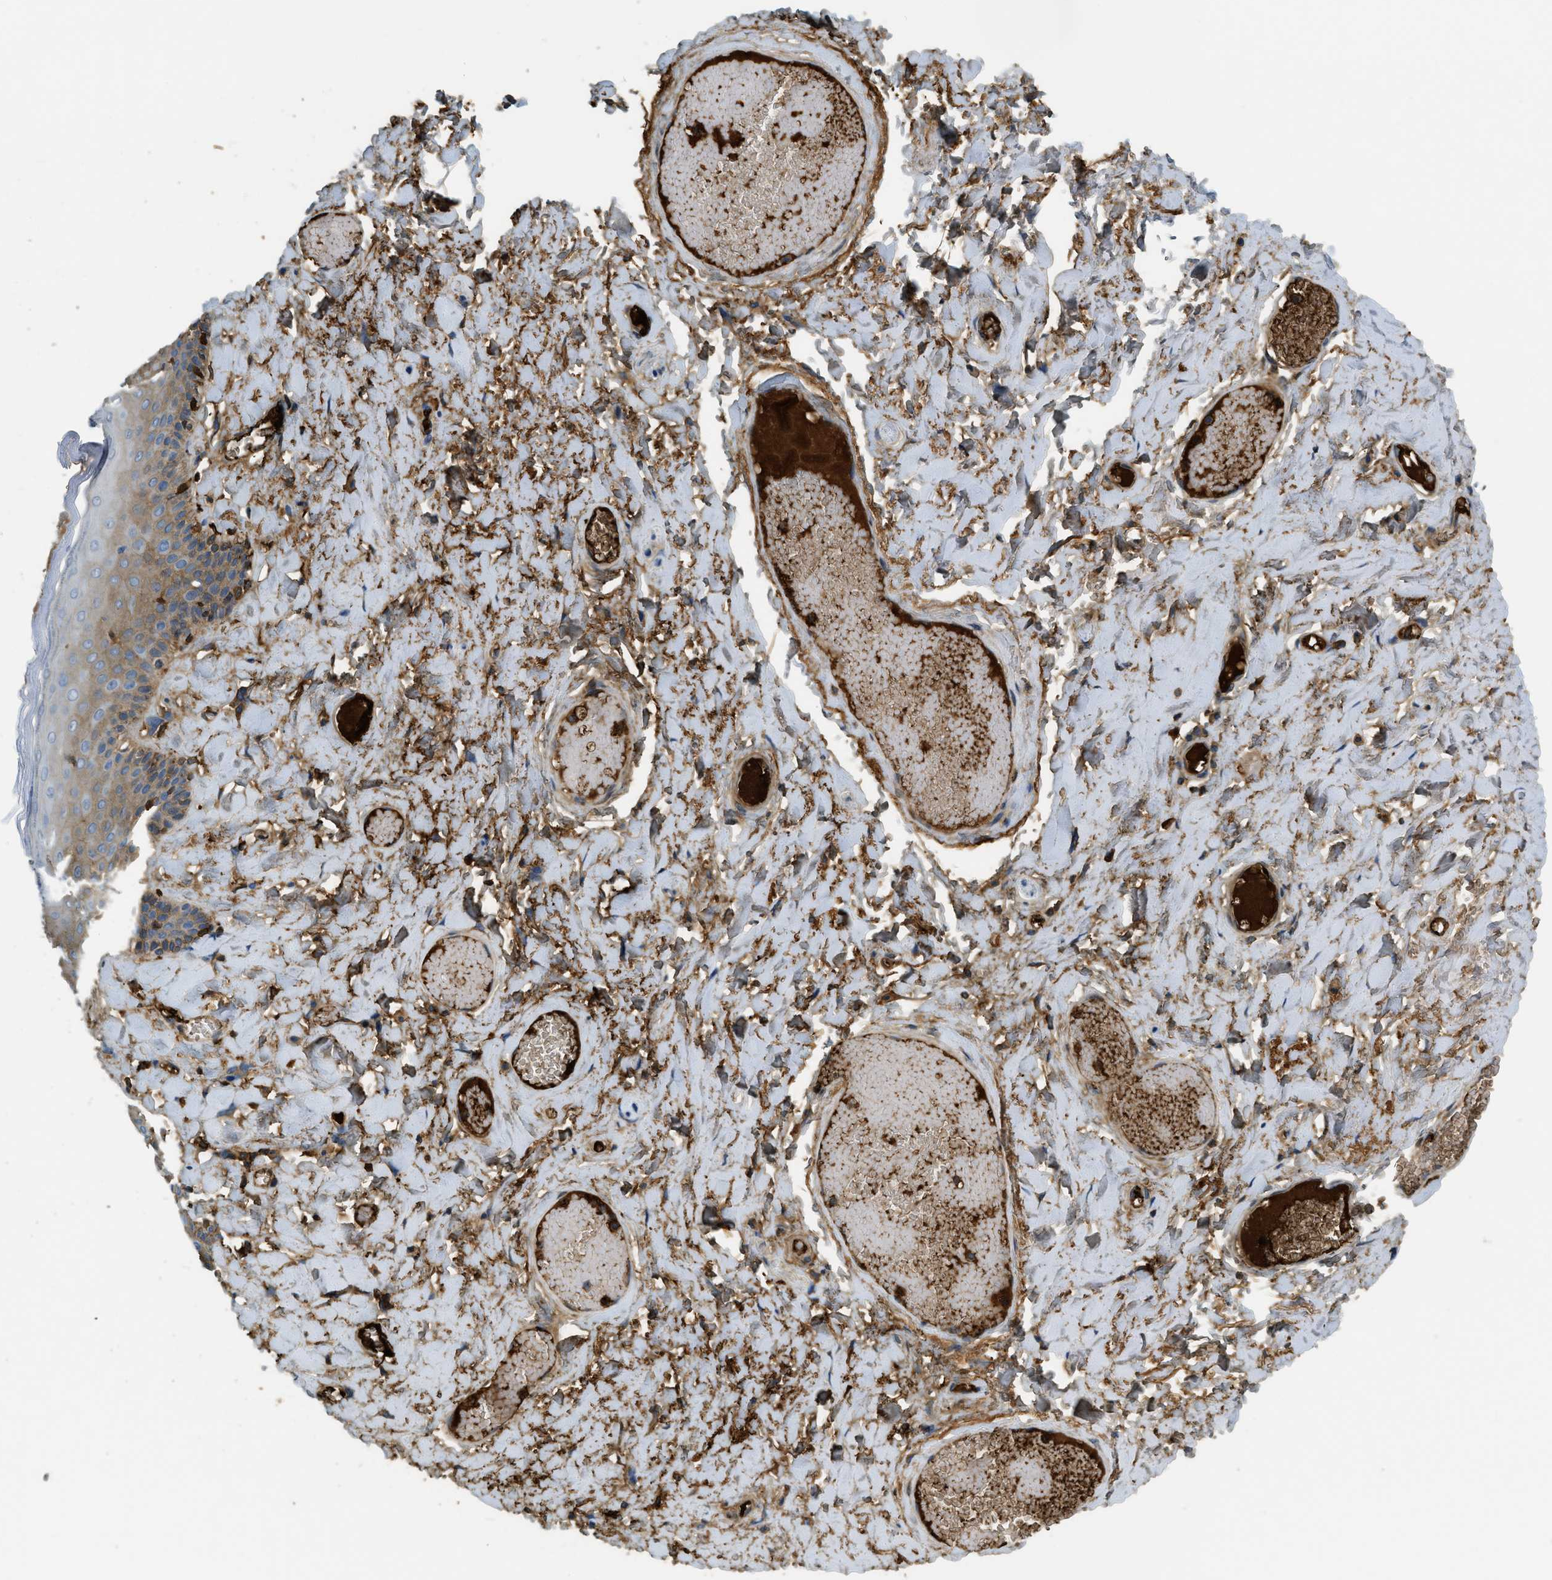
{"staining": {"intensity": "moderate", "quantity": ">75%", "location": "cytoplasmic/membranous"}, "tissue": "skin", "cell_type": "Epidermal cells", "image_type": "normal", "snomed": [{"axis": "morphology", "description": "Normal tissue, NOS"}, {"axis": "topography", "description": "Anal"}], "caption": "This photomicrograph demonstrates immunohistochemistry staining of benign human skin, with medium moderate cytoplasmic/membranous positivity in about >75% of epidermal cells.", "gene": "PRTN3", "patient": {"sex": "male", "age": 69}}